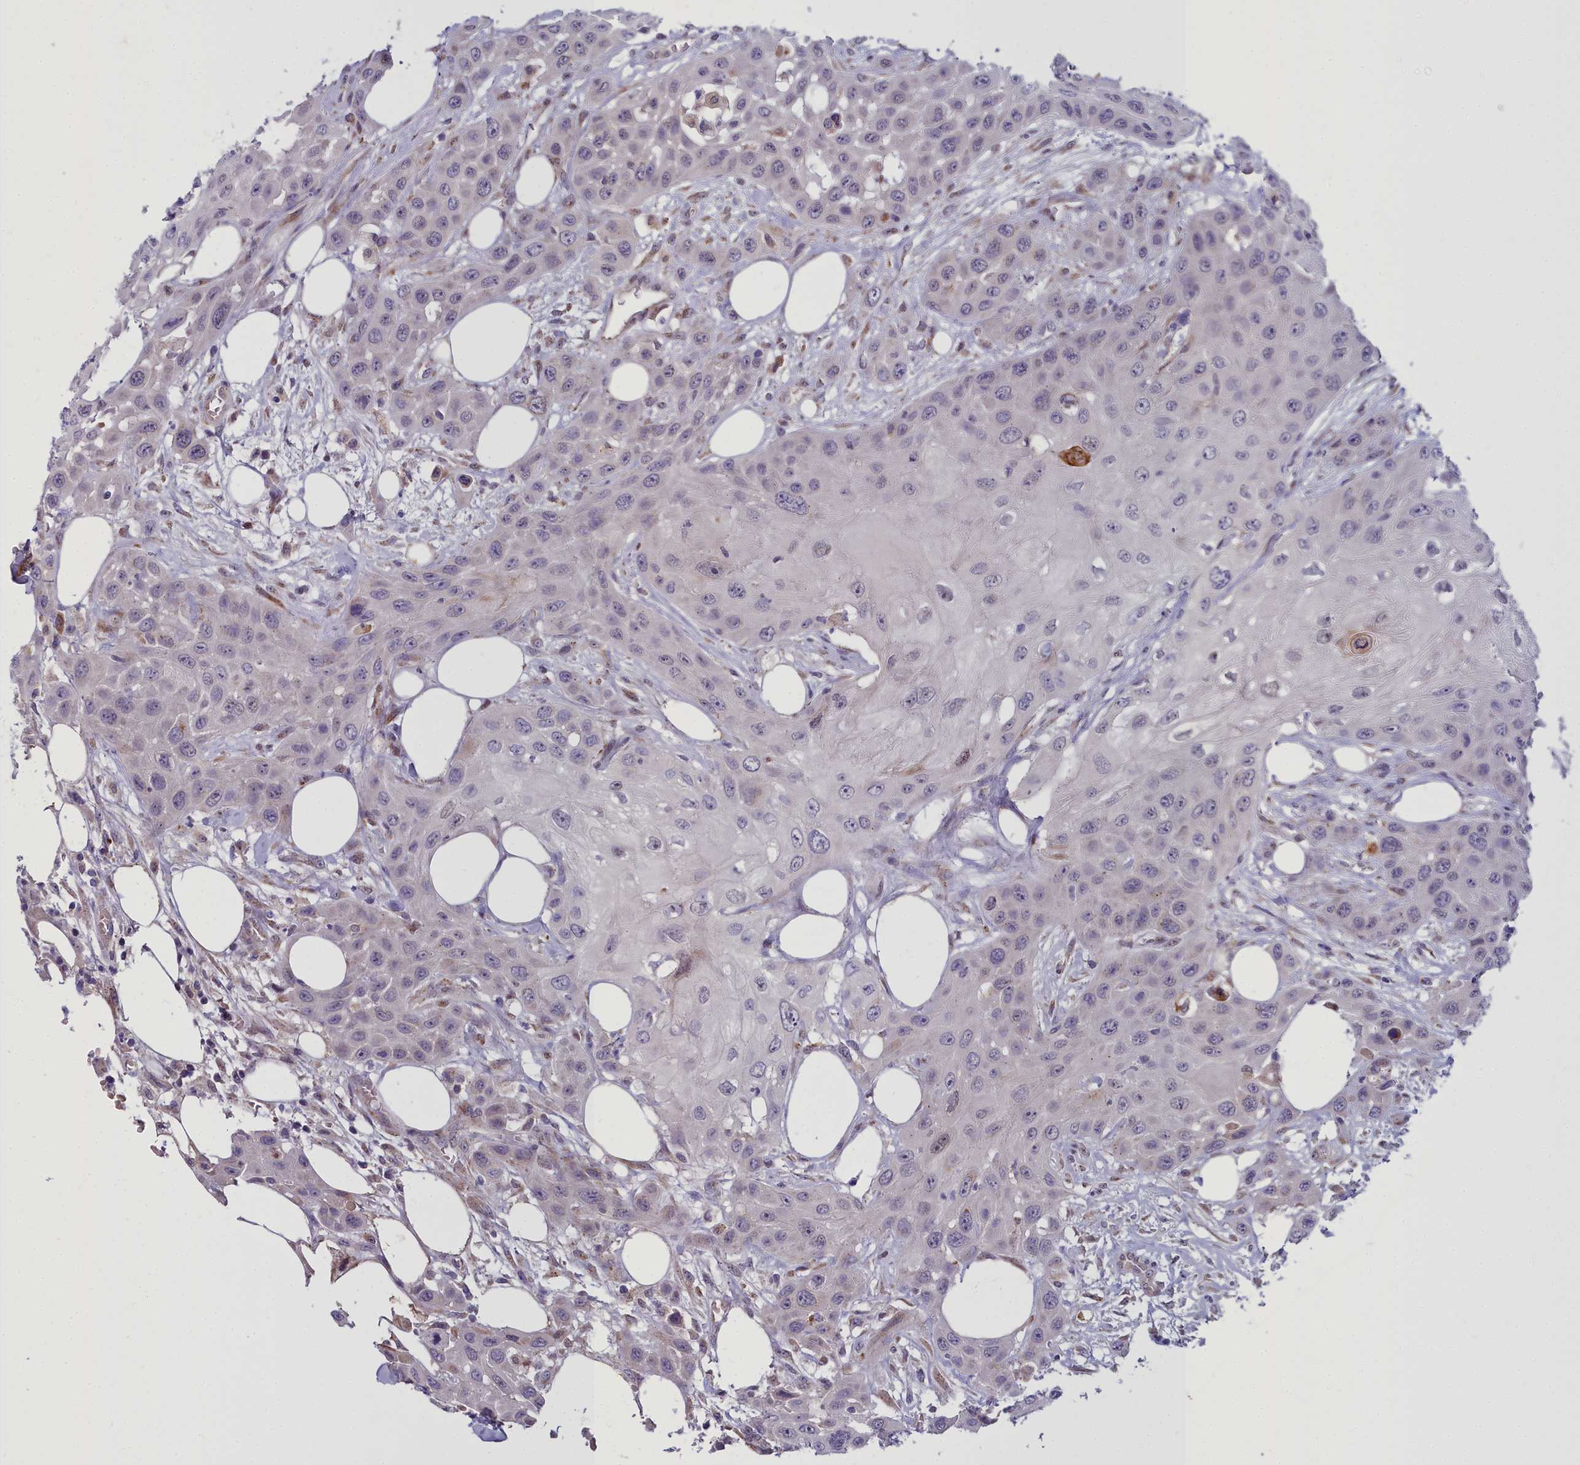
{"staining": {"intensity": "negative", "quantity": "none", "location": "none"}, "tissue": "head and neck cancer", "cell_type": "Tumor cells", "image_type": "cancer", "snomed": [{"axis": "morphology", "description": "Squamous cell carcinoma, NOS"}, {"axis": "topography", "description": "Head-Neck"}], "caption": "Protein analysis of head and neck cancer (squamous cell carcinoma) shows no significant staining in tumor cells. (Brightfield microscopy of DAB (3,3'-diaminobenzidine) IHC at high magnification).", "gene": "WDPCP", "patient": {"sex": "male", "age": 81}}